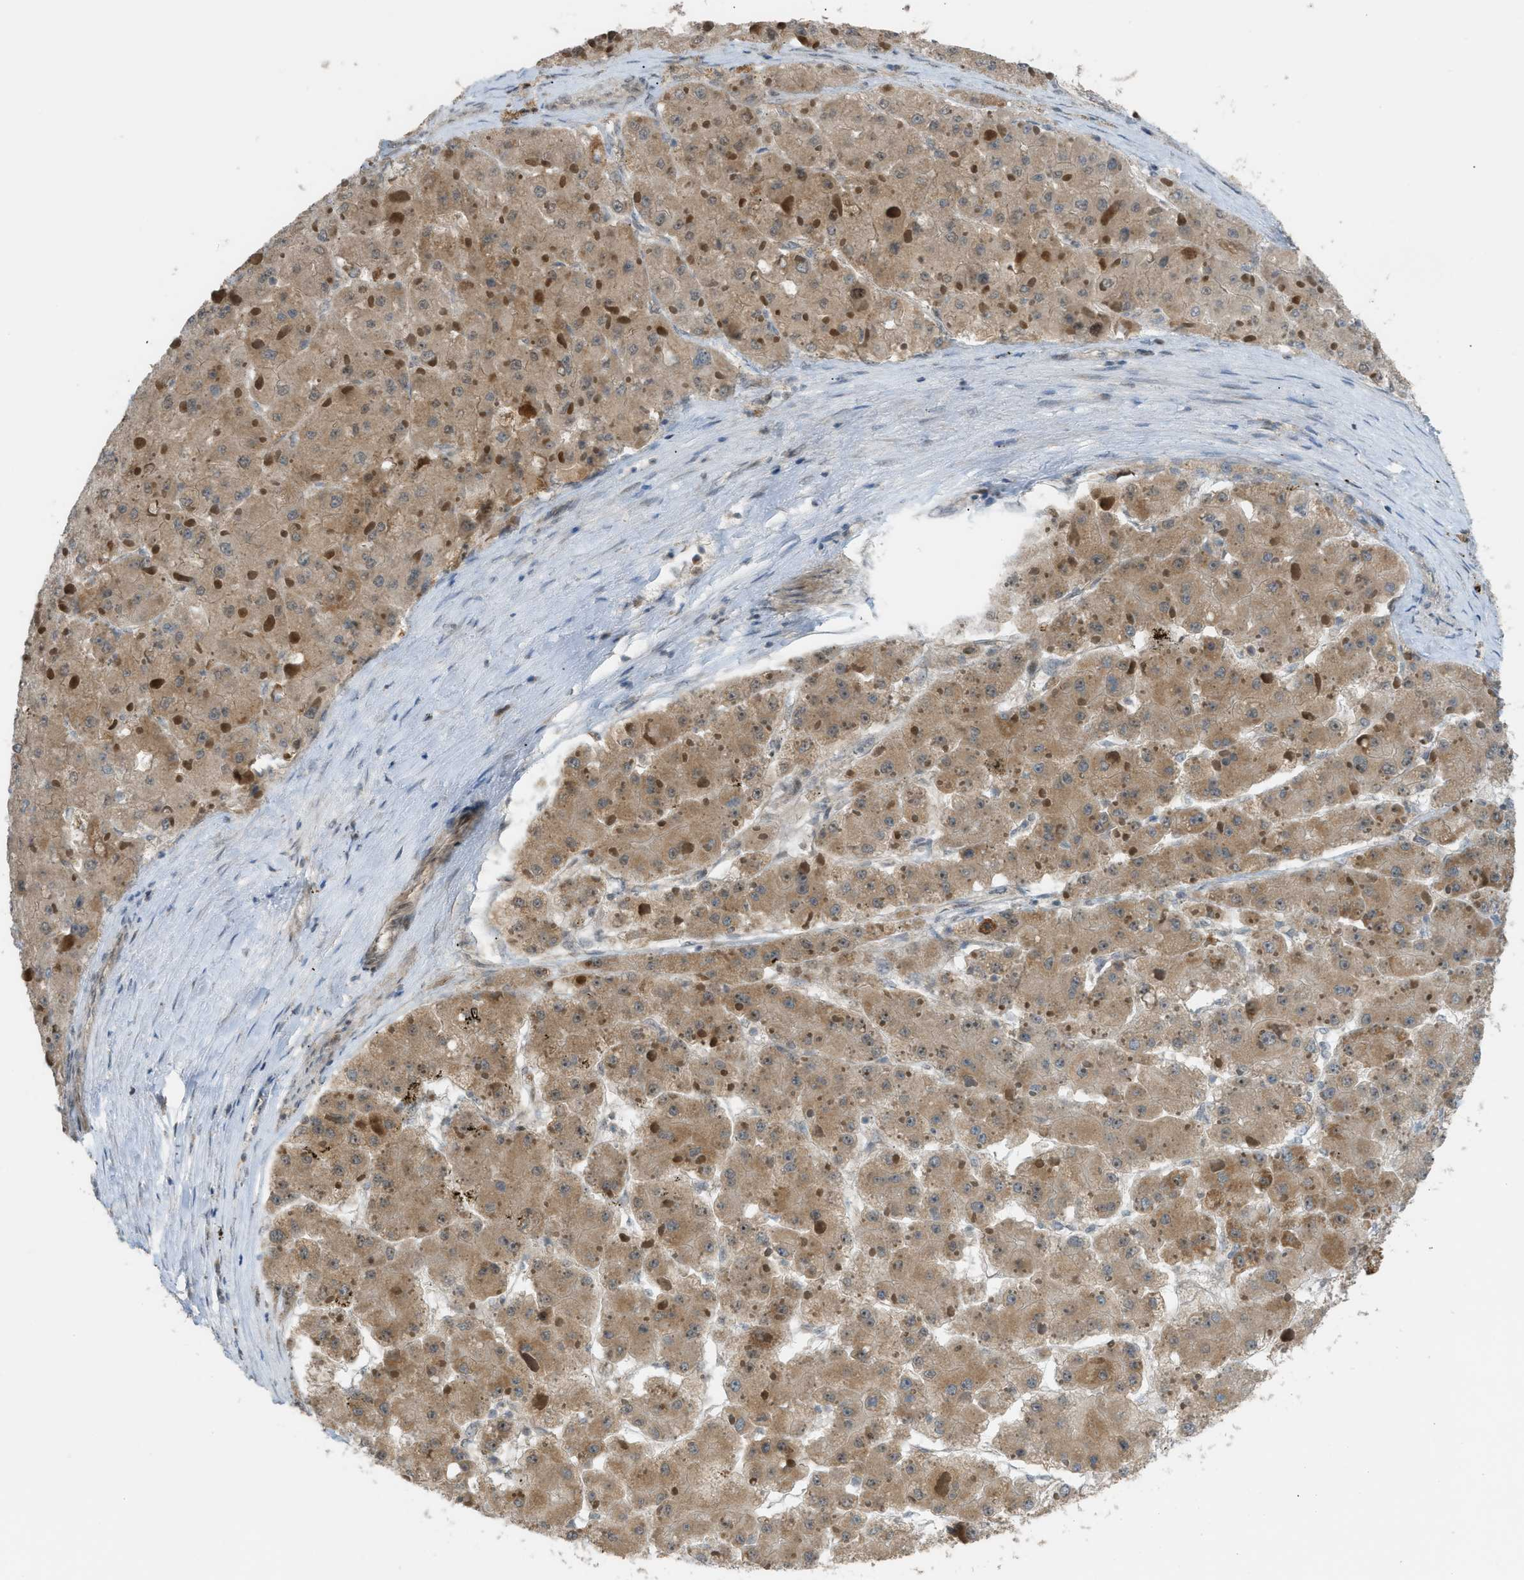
{"staining": {"intensity": "moderate", "quantity": ">75%", "location": "cytoplasmic/membranous"}, "tissue": "liver cancer", "cell_type": "Tumor cells", "image_type": "cancer", "snomed": [{"axis": "morphology", "description": "Carcinoma, Hepatocellular, NOS"}, {"axis": "topography", "description": "Liver"}], "caption": "IHC (DAB (3,3'-diaminobenzidine)) staining of human liver cancer reveals moderate cytoplasmic/membranous protein staining in about >75% of tumor cells.", "gene": "CCDC186", "patient": {"sex": "female", "age": 73}}